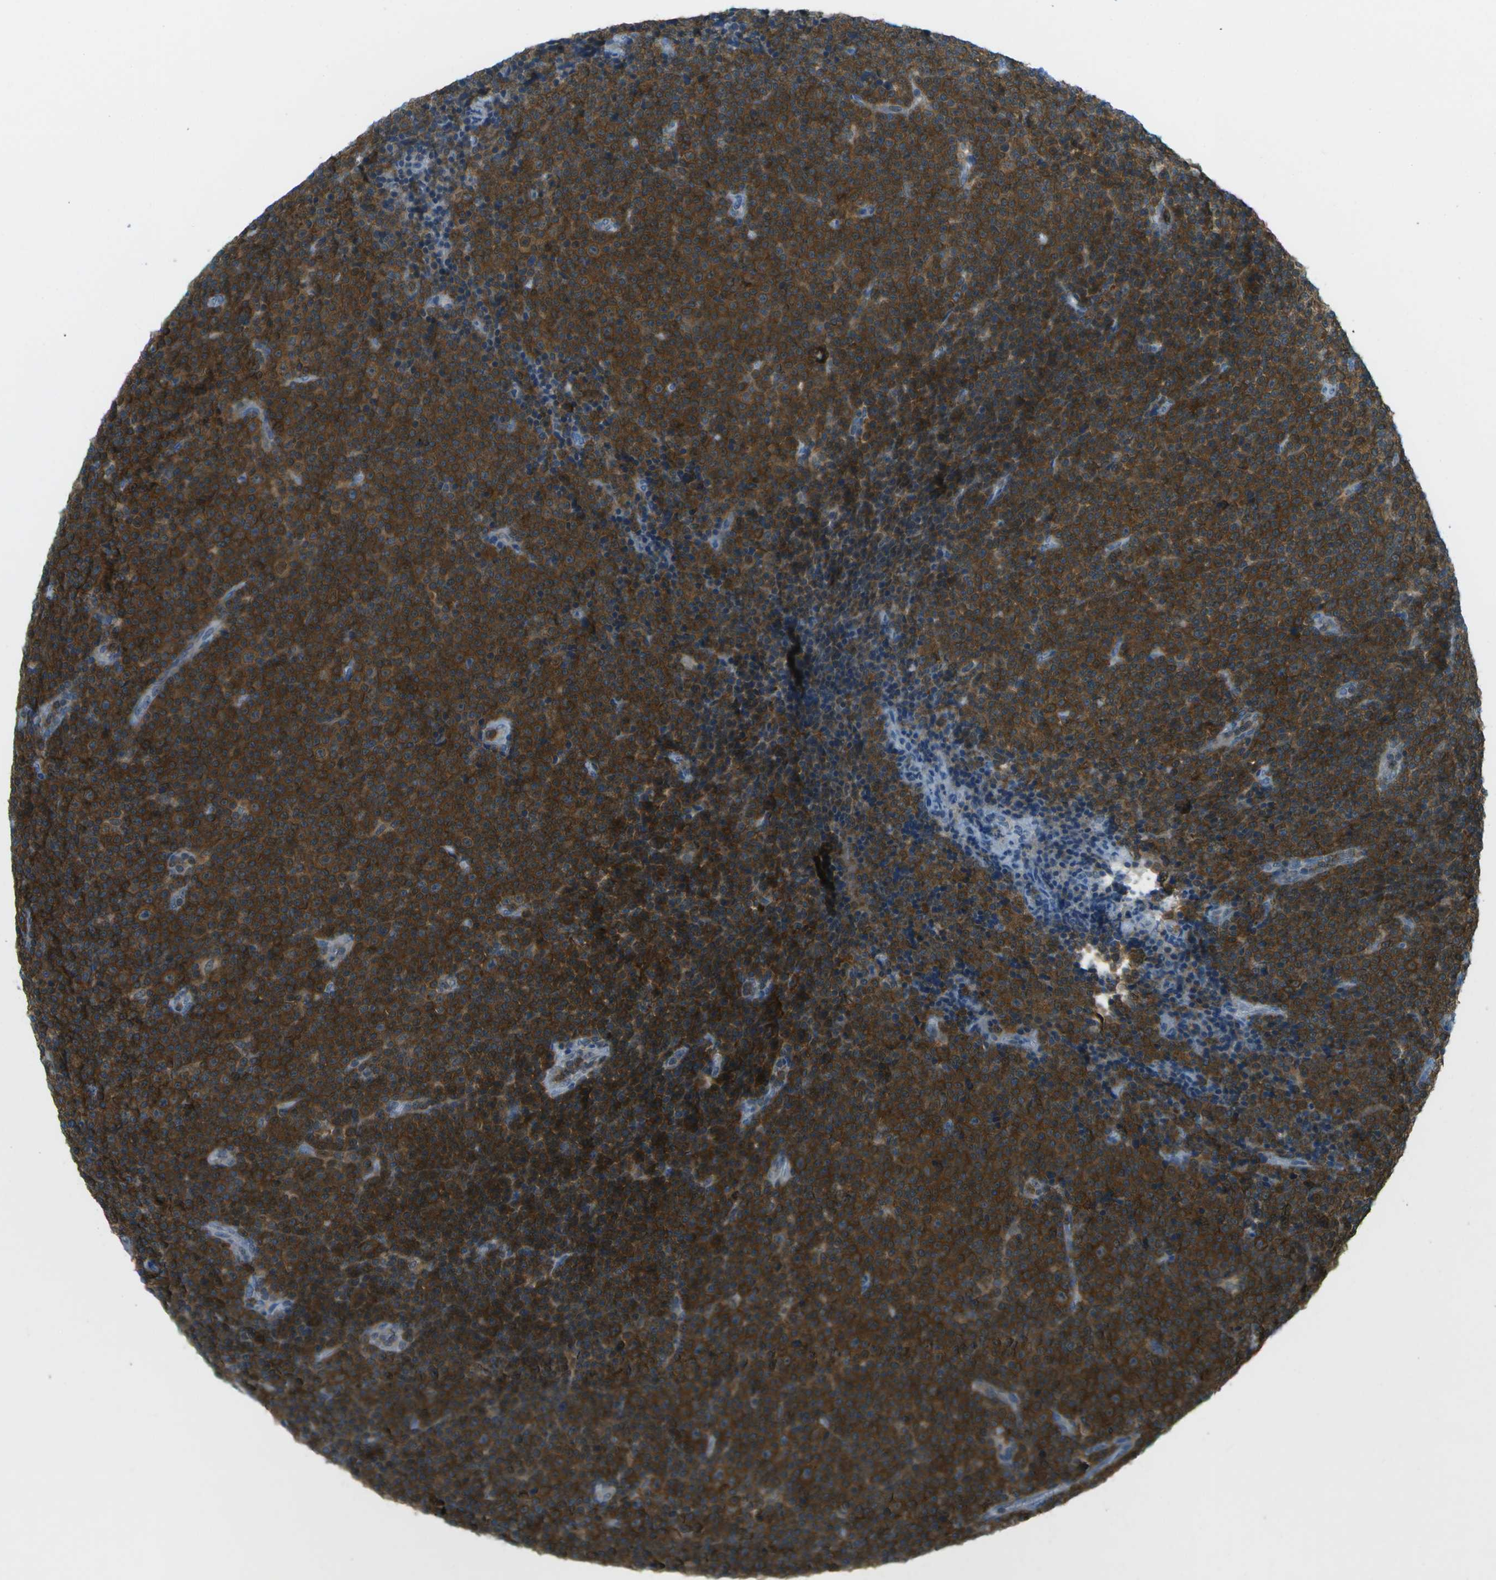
{"staining": {"intensity": "strong", "quantity": ">75%", "location": "cytoplasmic/membranous"}, "tissue": "lymphoma", "cell_type": "Tumor cells", "image_type": "cancer", "snomed": [{"axis": "morphology", "description": "Malignant lymphoma, non-Hodgkin's type, Low grade"}, {"axis": "topography", "description": "Lymph node"}], "caption": "High-magnification brightfield microscopy of low-grade malignant lymphoma, non-Hodgkin's type stained with DAB (brown) and counterstained with hematoxylin (blue). tumor cells exhibit strong cytoplasmic/membranous expression is appreciated in about>75% of cells.", "gene": "CDH23", "patient": {"sex": "female", "age": 67}}